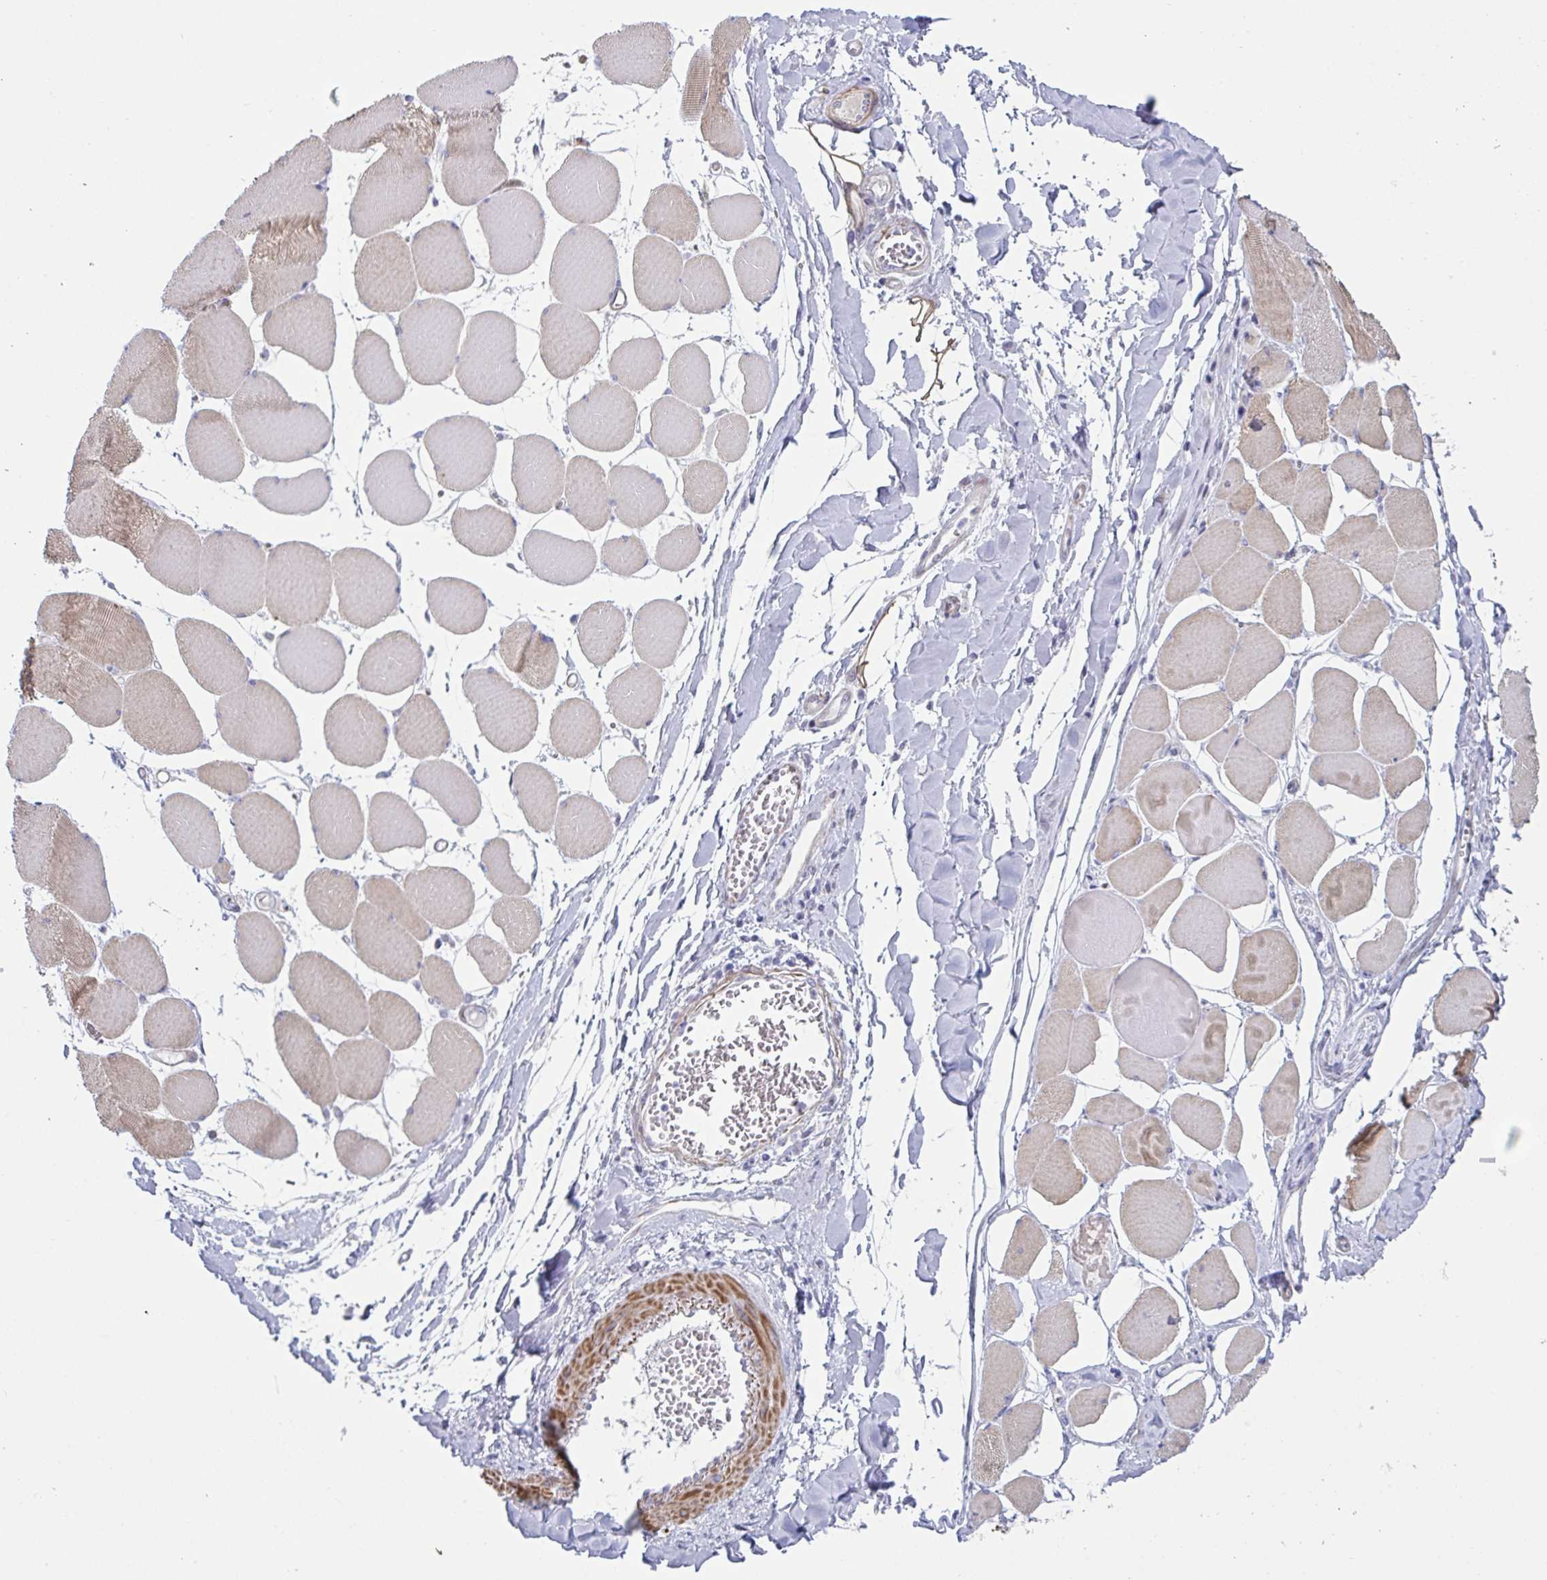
{"staining": {"intensity": "weak", "quantity": "25%-75%", "location": "cytoplasmic/membranous"}, "tissue": "skeletal muscle", "cell_type": "Myocytes", "image_type": "normal", "snomed": [{"axis": "morphology", "description": "Normal tissue, NOS"}, {"axis": "topography", "description": "Skeletal muscle"}], "caption": "Immunohistochemical staining of normal human skeletal muscle shows low levels of weak cytoplasmic/membranous positivity in about 25%-75% of myocytes. (DAB (3,3'-diaminobenzidine) IHC with brightfield microscopy, high magnification).", "gene": "OR5P3", "patient": {"sex": "female", "age": 75}}